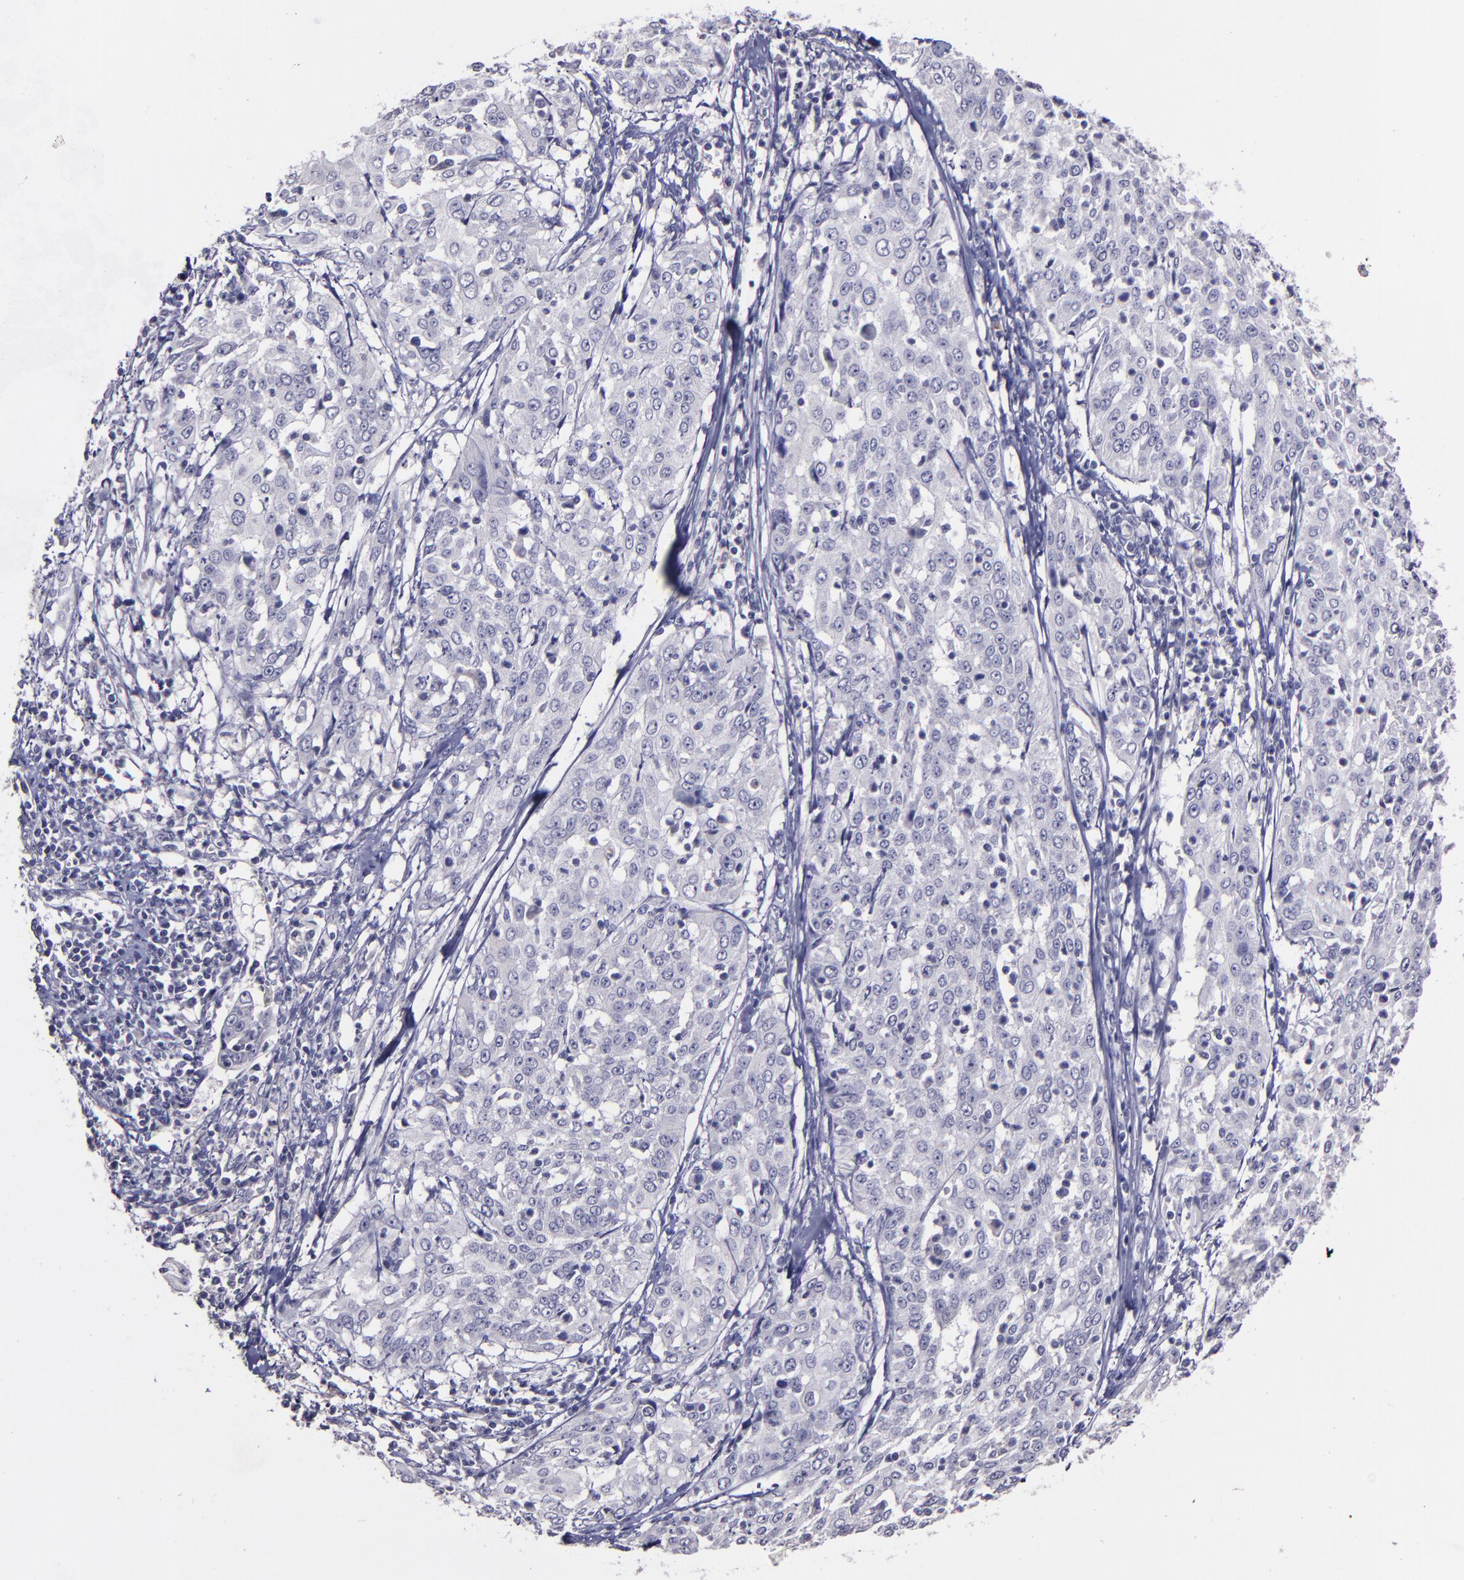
{"staining": {"intensity": "negative", "quantity": "none", "location": "none"}, "tissue": "cervical cancer", "cell_type": "Tumor cells", "image_type": "cancer", "snomed": [{"axis": "morphology", "description": "Squamous cell carcinoma, NOS"}, {"axis": "topography", "description": "Cervix"}], "caption": "Immunohistochemistry micrograph of human cervical cancer (squamous cell carcinoma) stained for a protein (brown), which reveals no expression in tumor cells.", "gene": "MASP1", "patient": {"sex": "female", "age": 39}}